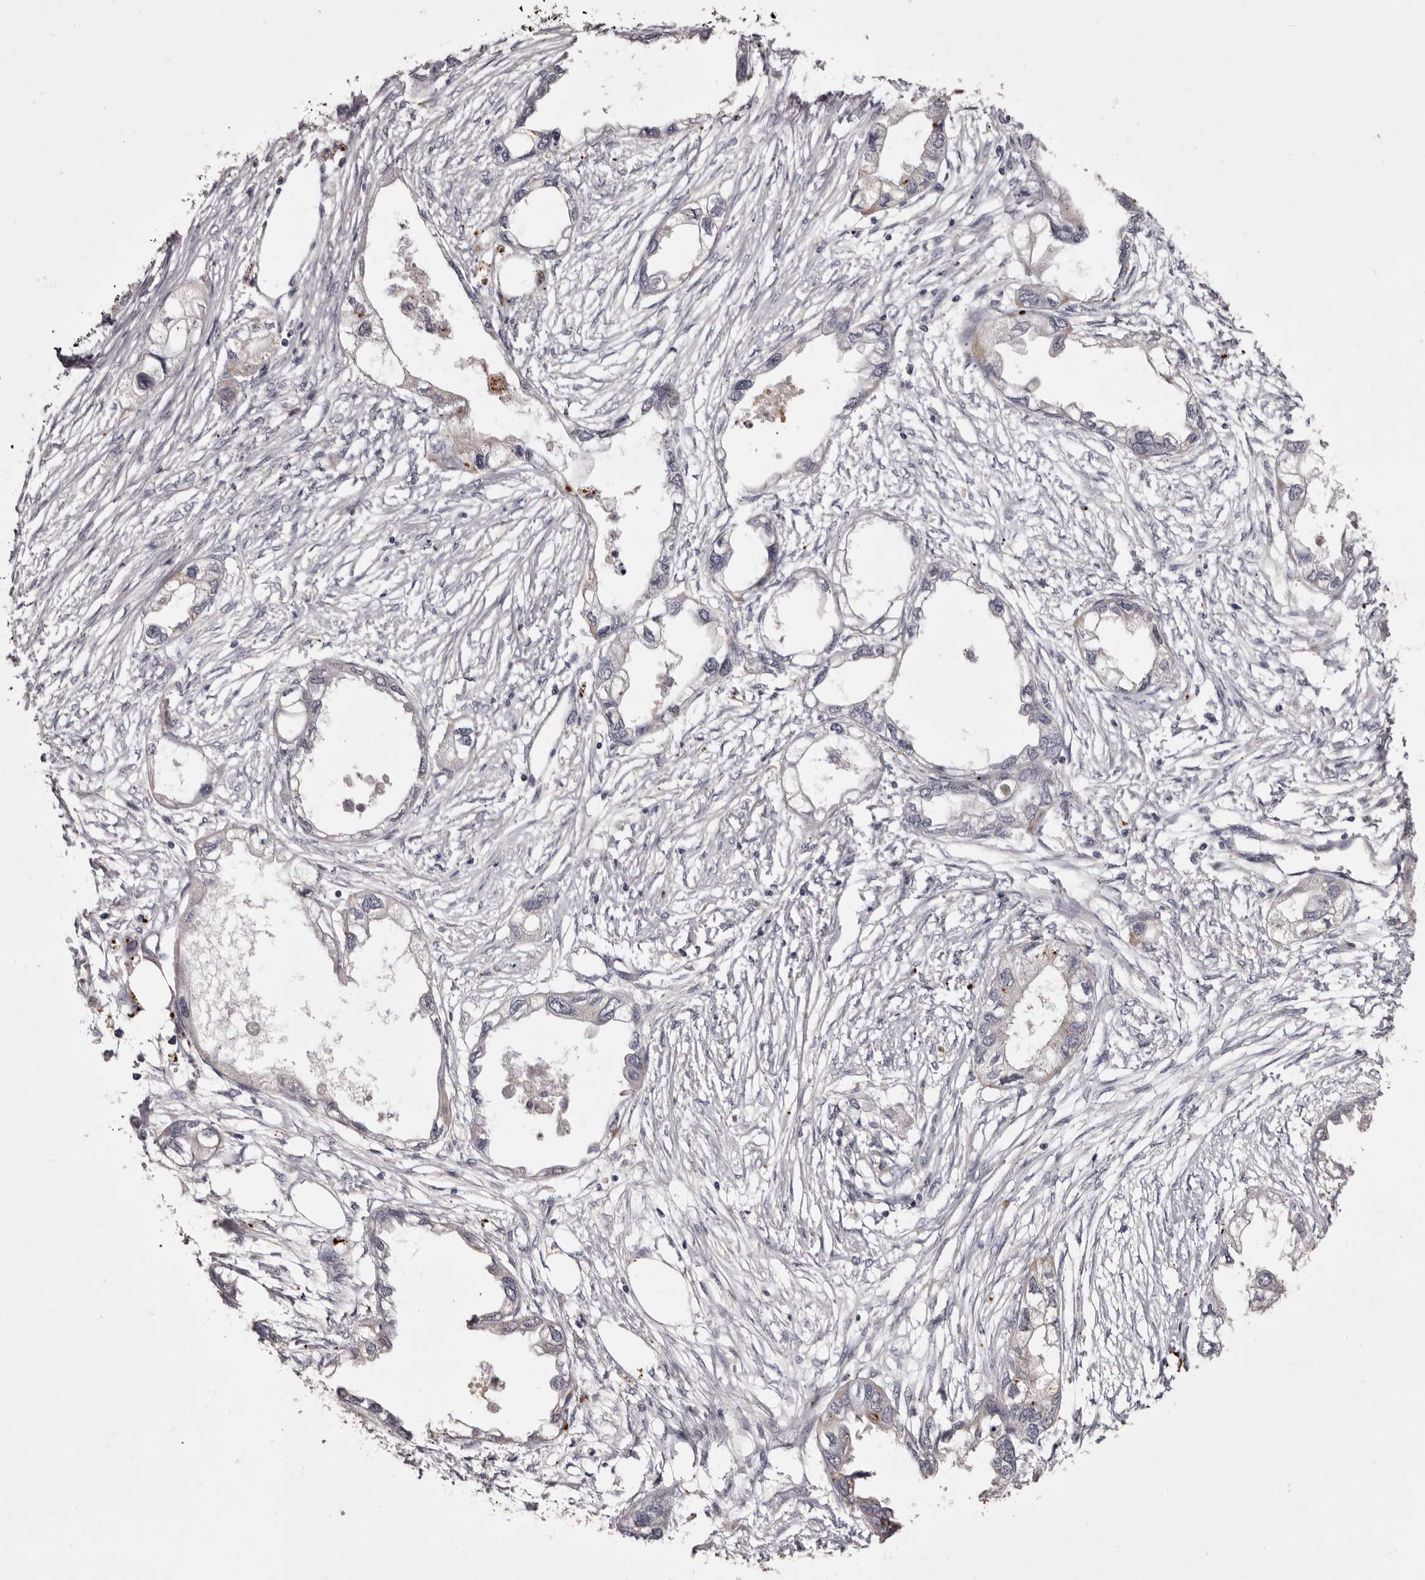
{"staining": {"intensity": "negative", "quantity": "none", "location": "none"}, "tissue": "endometrial cancer", "cell_type": "Tumor cells", "image_type": "cancer", "snomed": [{"axis": "morphology", "description": "Adenocarcinoma, NOS"}, {"axis": "morphology", "description": "Adenocarcinoma, metastatic, NOS"}, {"axis": "topography", "description": "Adipose tissue"}, {"axis": "topography", "description": "Endometrium"}], "caption": "Immunohistochemistry (IHC) of human endometrial adenocarcinoma demonstrates no expression in tumor cells.", "gene": "SLC10A4", "patient": {"sex": "female", "age": 67}}